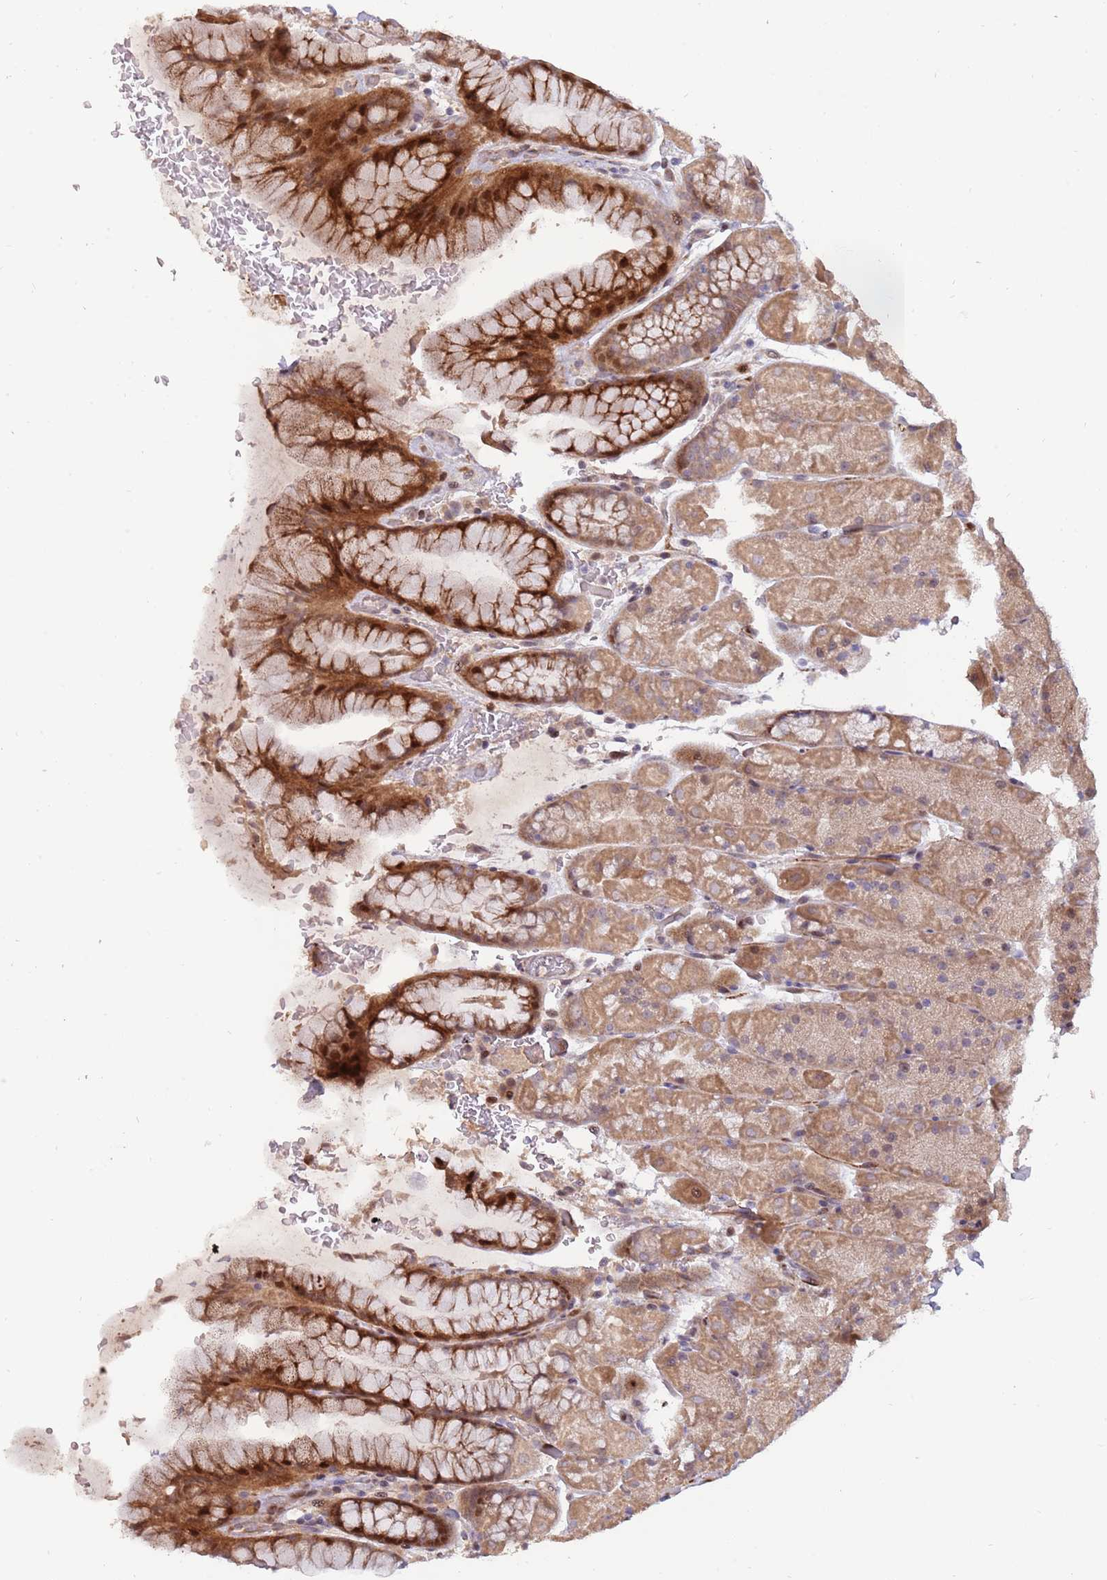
{"staining": {"intensity": "strong", "quantity": "25%-75%", "location": "cytoplasmic/membranous,nuclear"}, "tissue": "stomach", "cell_type": "Glandular cells", "image_type": "normal", "snomed": [{"axis": "morphology", "description": "Normal tissue, NOS"}, {"axis": "topography", "description": "Stomach, upper"}, {"axis": "topography", "description": "Stomach, lower"}], "caption": "DAB immunohistochemical staining of unremarkable human stomach exhibits strong cytoplasmic/membranous,nuclear protein expression in approximately 25%-75% of glandular cells.", "gene": "SYNDIG1L", "patient": {"sex": "male", "age": 67}}